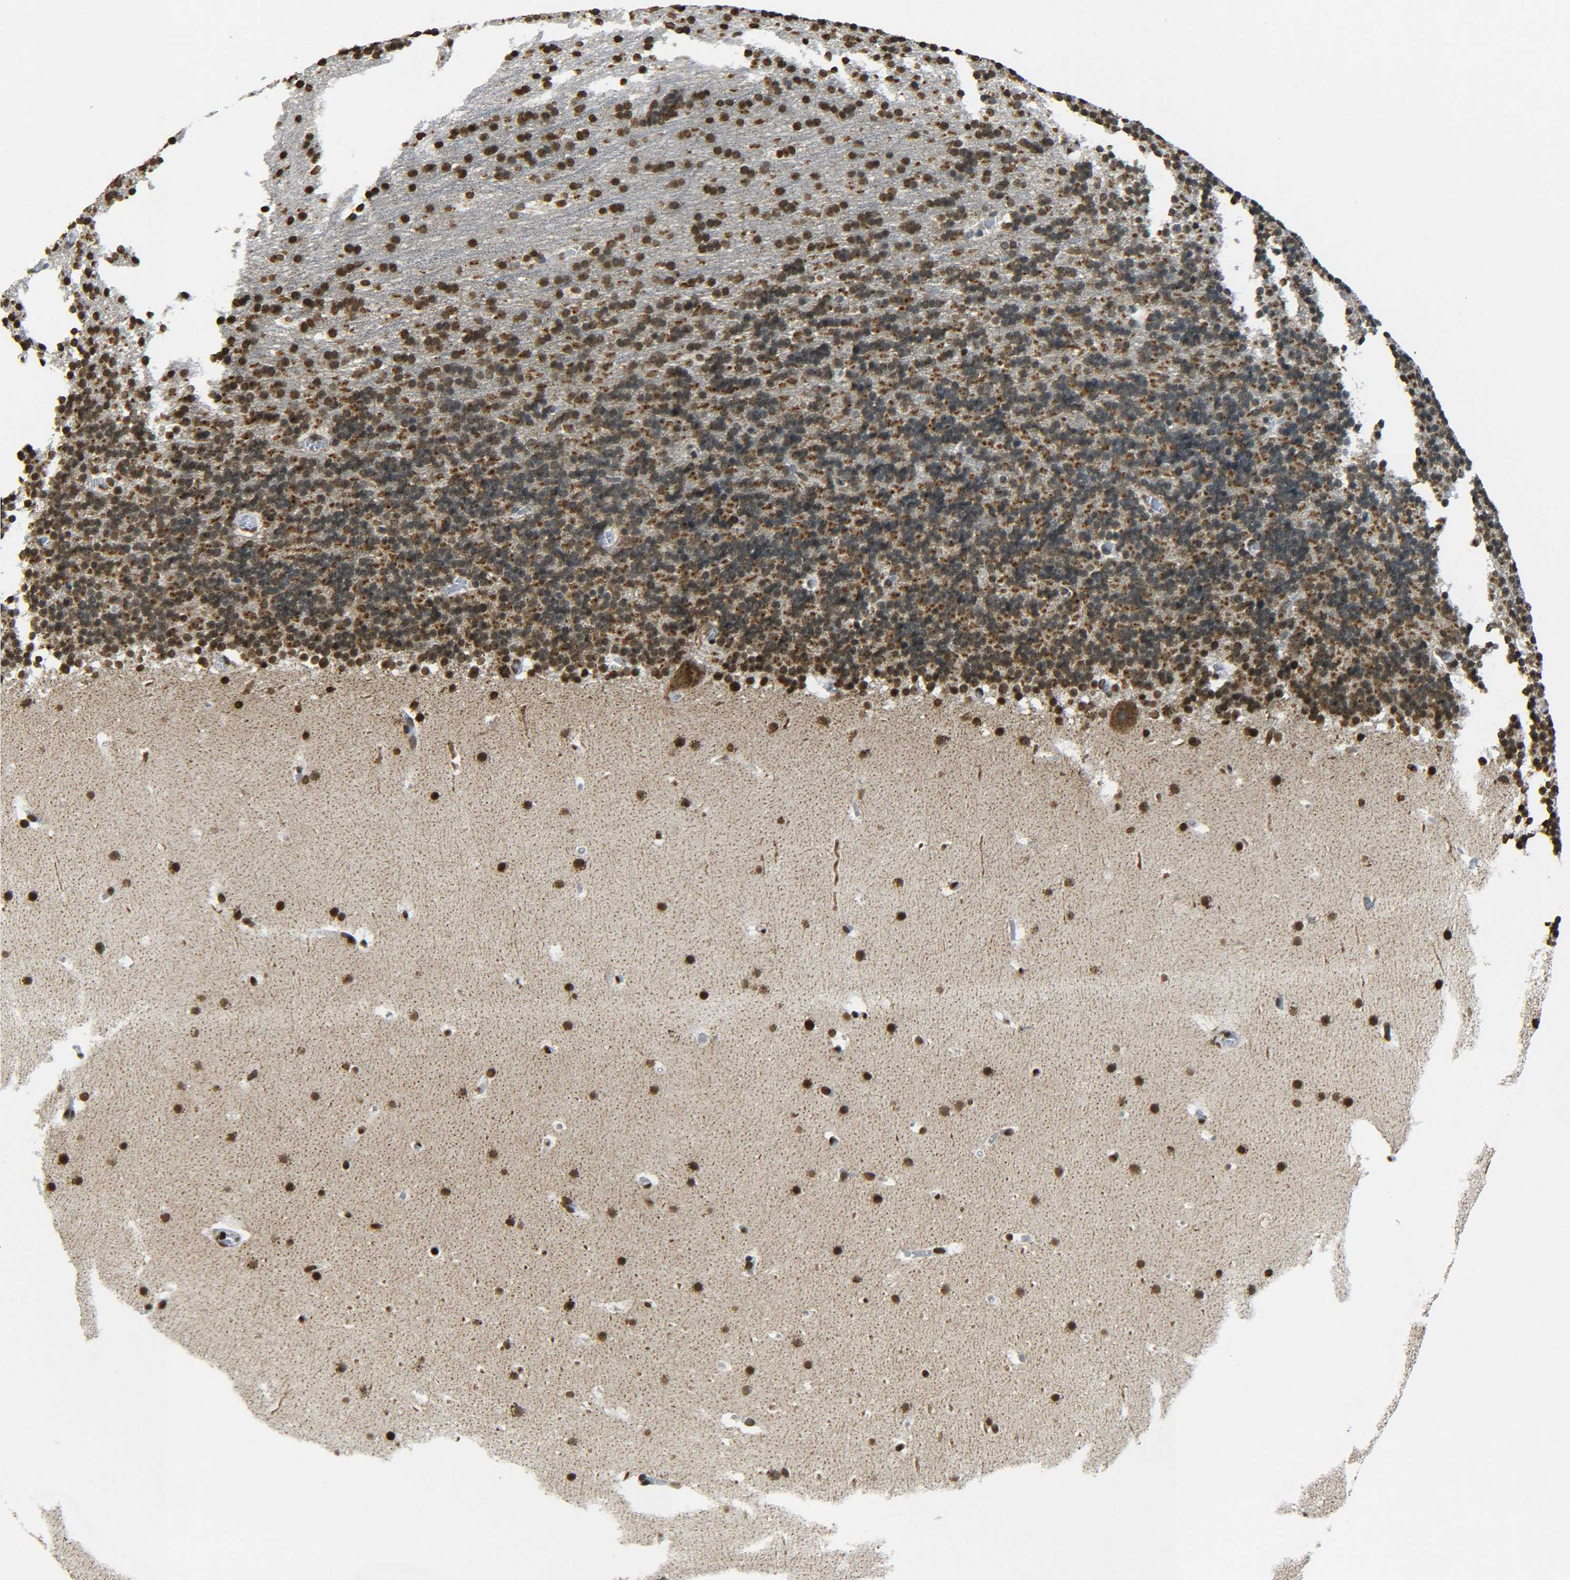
{"staining": {"intensity": "moderate", "quantity": "25%-75%", "location": "cytoplasmic/membranous,nuclear"}, "tissue": "cerebellum", "cell_type": "Cells in granular layer", "image_type": "normal", "snomed": [{"axis": "morphology", "description": "Normal tissue, NOS"}, {"axis": "topography", "description": "Cerebellum"}], "caption": "Immunohistochemical staining of benign human cerebellum reveals medium levels of moderate cytoplasmic/membranous,nuclear positivity in about 25%-75% of cells in granular layer. (DAB = brown stain, brightfield microscopy at high magnification).", "gene": "NEUROG2", "patient": {"sex": "male", "age": 45}}